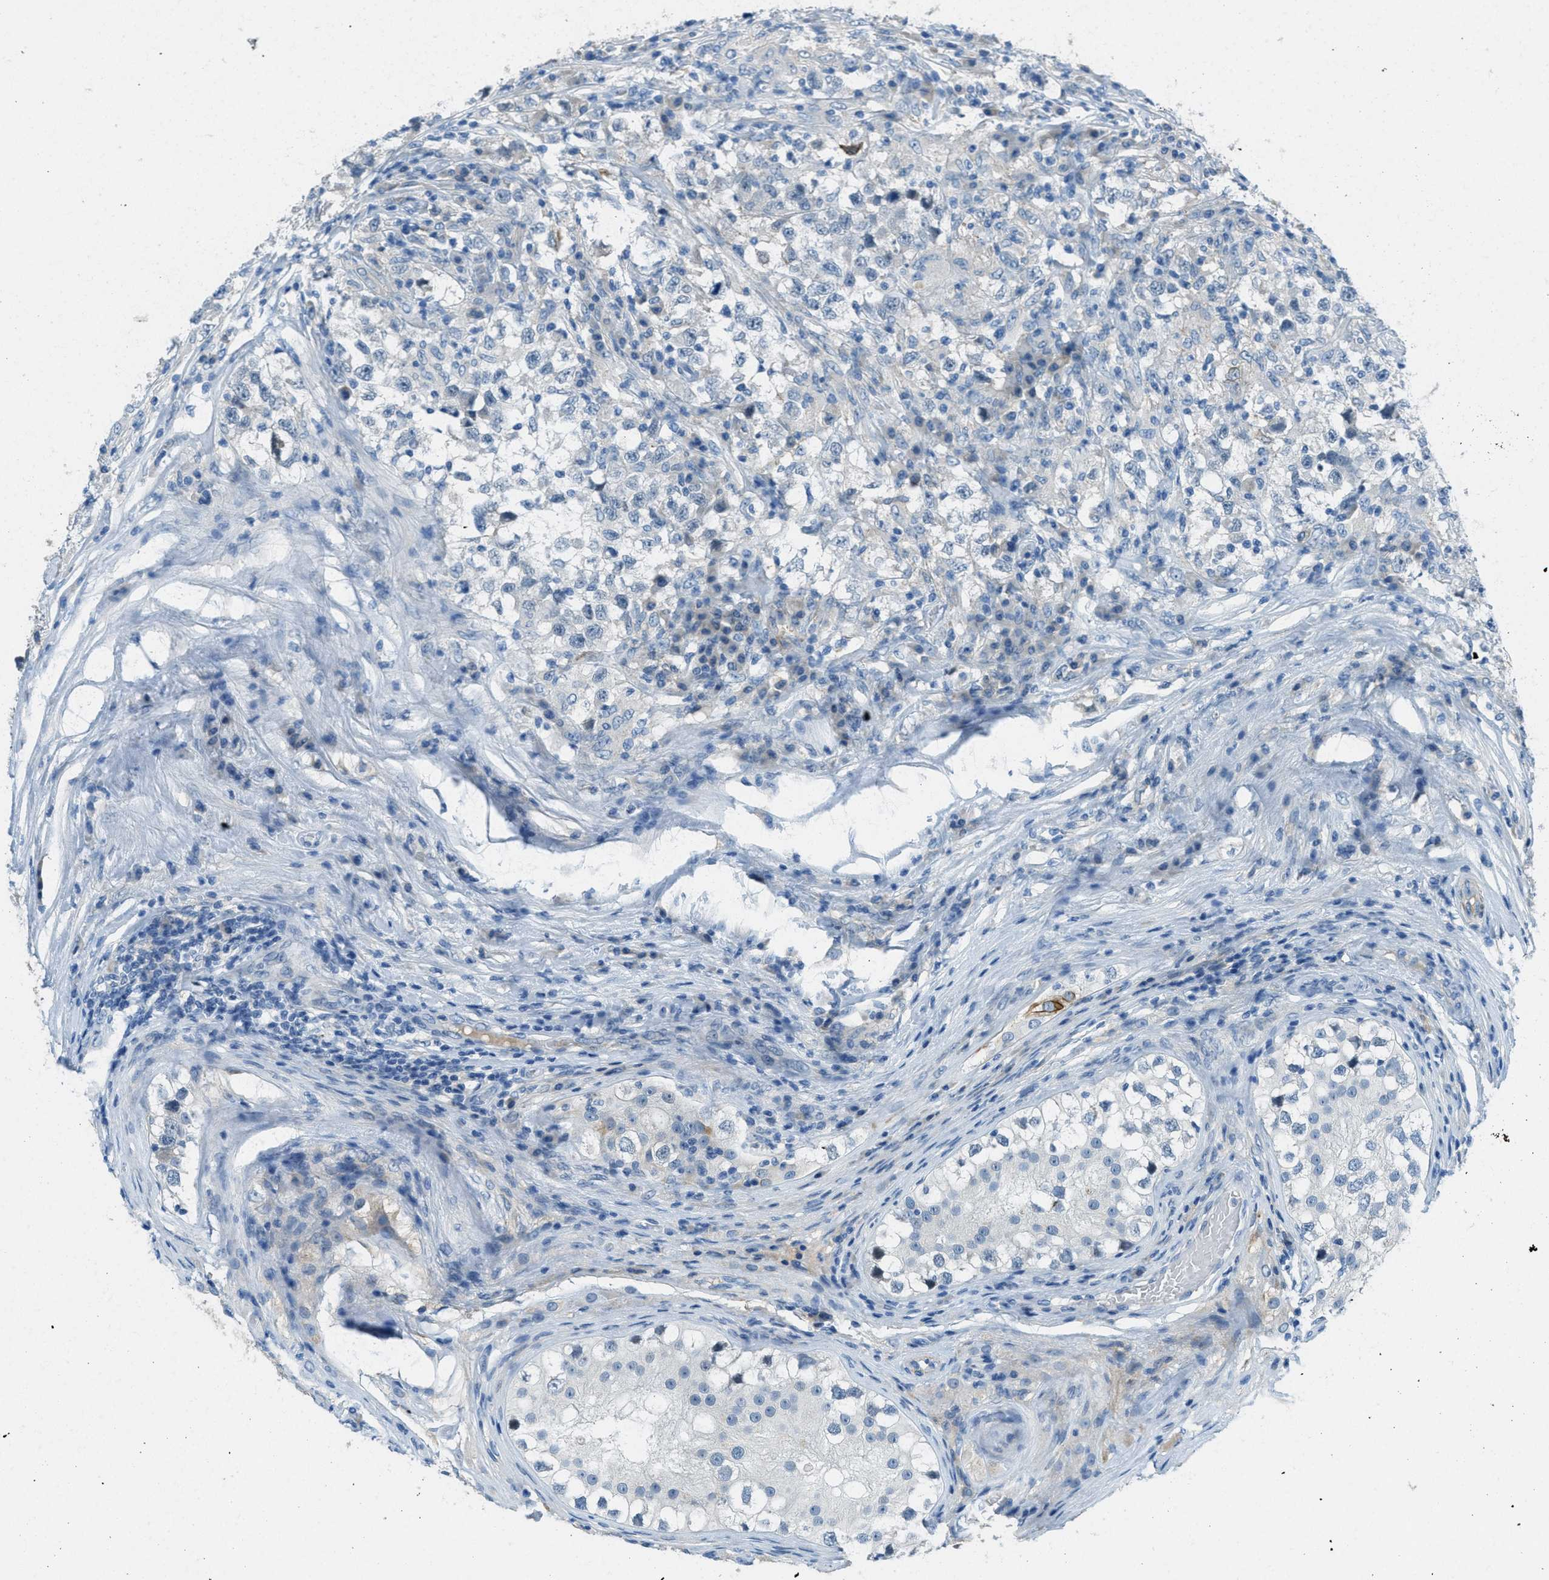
{"staining": {"intensity": "negative", "quantity": "none", "location": "none"}, "tissue": "testis cancer", "cell_type": "Tumor cells", "image_type": "cancer", "snomed": [{"axis": "morphology", "description": "Carcinoma, Embryonal, NOS"}, {"axis": "topography", "description": "Testis"}], "caption": "High magnification brightfield microscopy of testis embryonal carcinoma stained with DAB (3,3'-diaminobenzidine) (brown) and counterstained with hematoxylin (blue): tumor cells show no significant expression.", "gene": "KLHL8", "patient": {"sex": "male", "age": 21}}